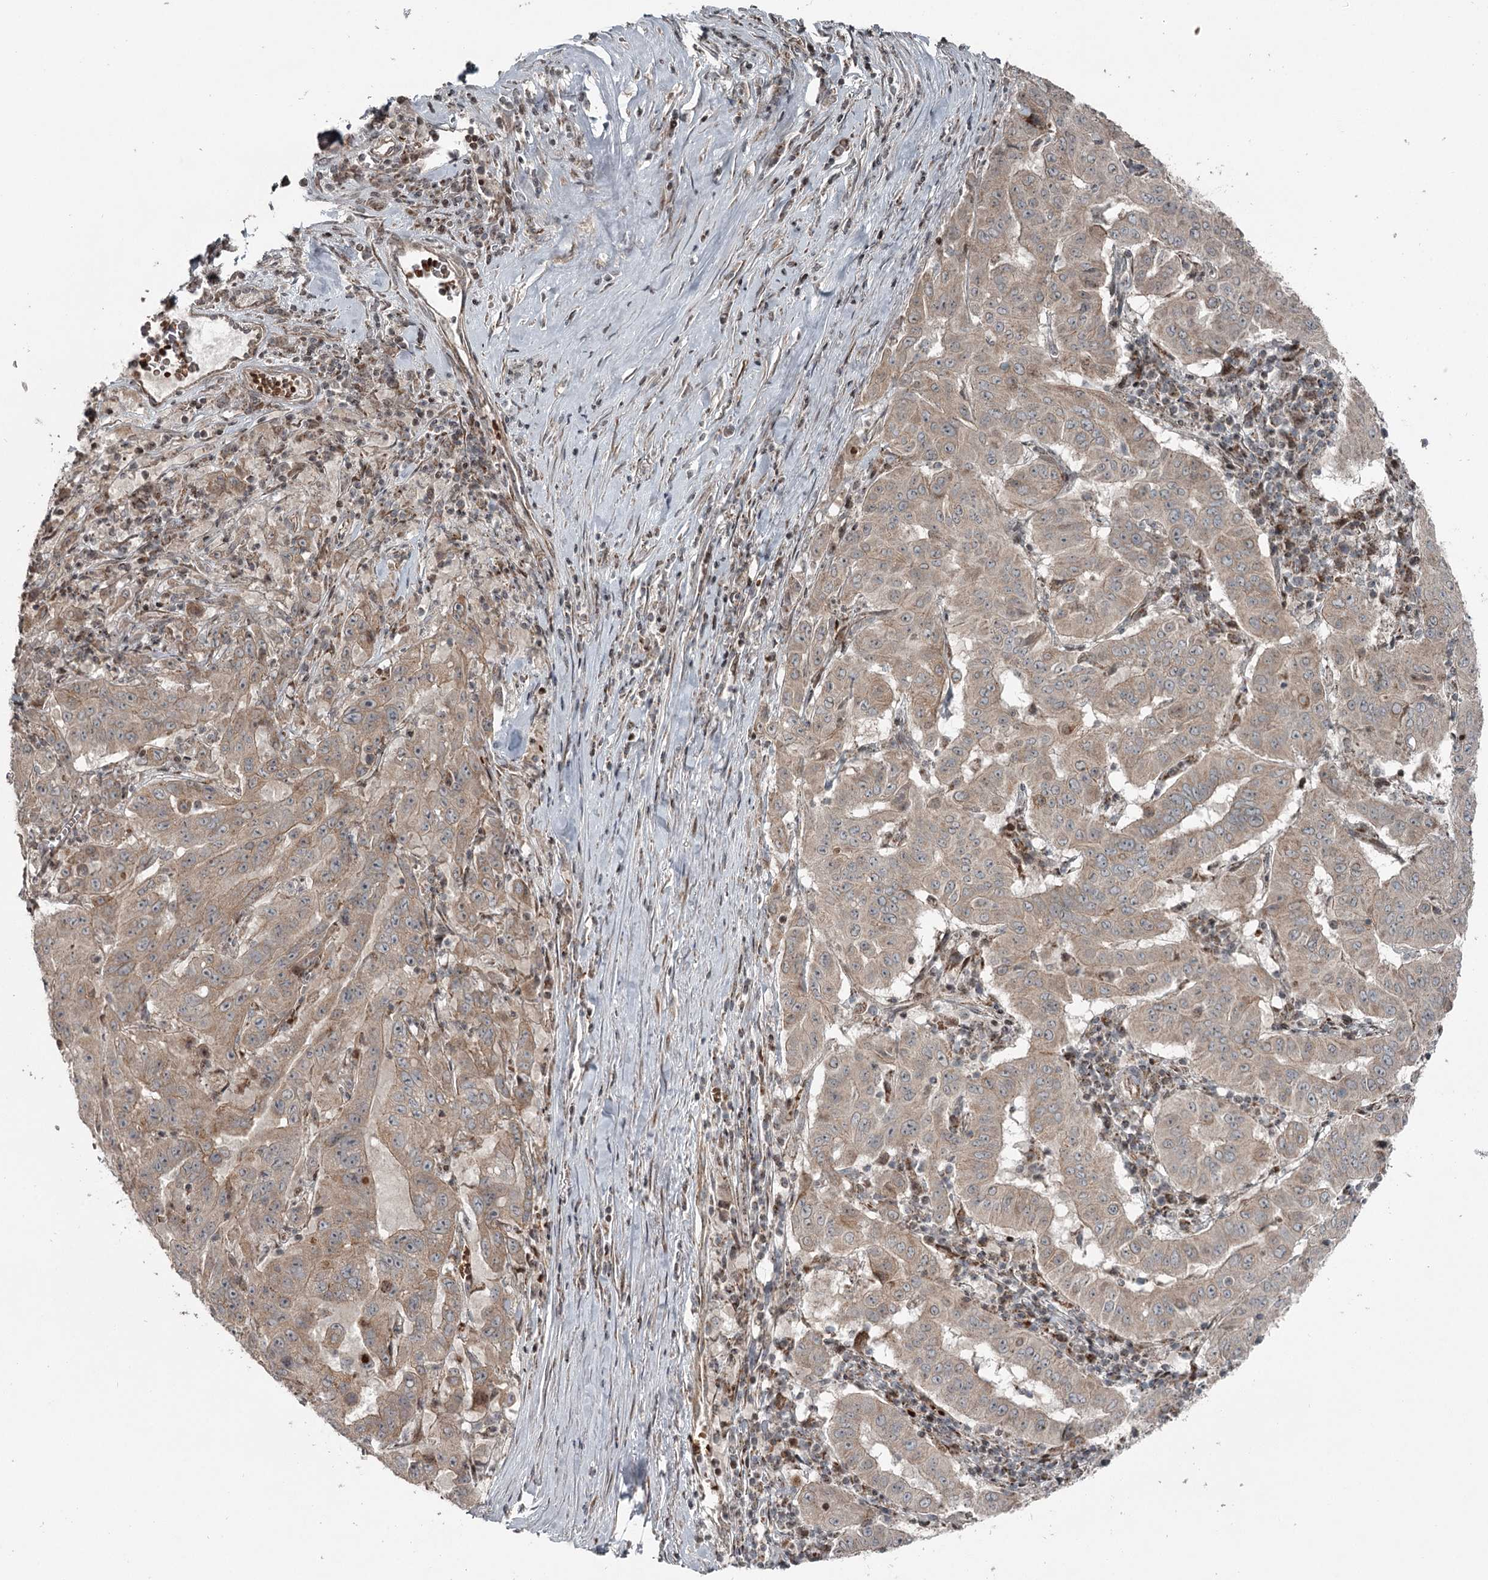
{"staining": {"intensity": "weak", "quantity": ">75%", "location": "cytoplasmic/membranous"}, "tissue": "pancreatic cancer", "cell_type": "Tumor cells", "image_type": "cancer", "snomed": [{"axis": "morphology", "description": "Adenocarcinoma, NOS"}, {"axis": "topography", "description": "Pancreas"}], "caption": "Immunohistochemistry (IHC) (DAB (3,3'-diaminobenzidine)) staining of human adenocarcinoma (pancreatic) demonstrates weak cytoplasmic/membranous protein positivity in approximately >75% of tumor cells. (DAB = brown stain, brightfield microscopy at high magnification).", "gene": "RASSF8", "patient": {"sex": "male", "age": 63}}